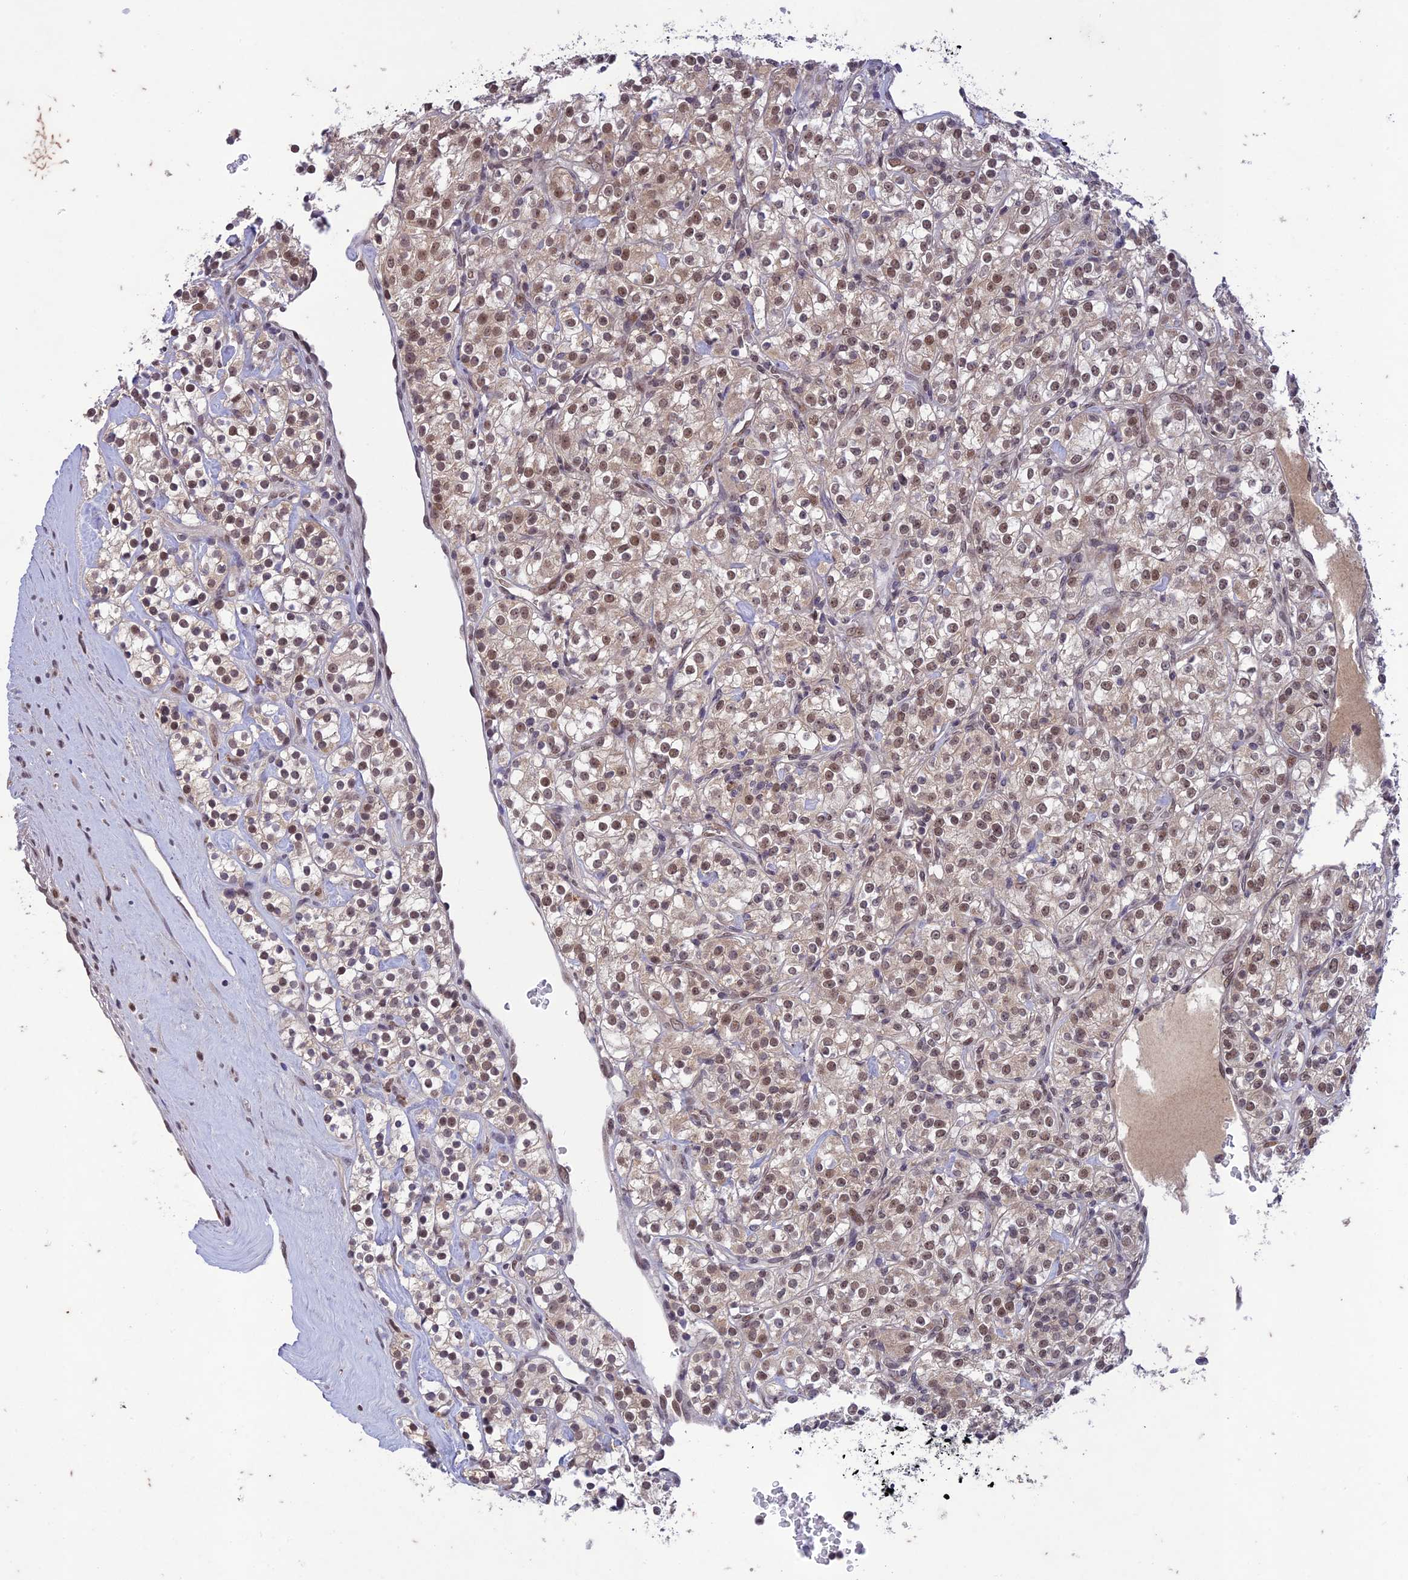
{"staining": {"intensity": "moderate", "quantity": "25%-75%", "location": "nuclear"}, "tissue": "renal cancer", "cell_type": "Tumor cells", "image_type": "cancer", "snomed": [{"axis": "morphology", "description": "Adenocarcinoma, NOS"}, {"axis": "topography", "description": "Kidney"}], "caption": "Renal adenocarcinoma stained for a protein reveals moderate nuclear positivity in tumor cells.", "gene": "POP4", "patient": {"sex": "male", "age": 77}}